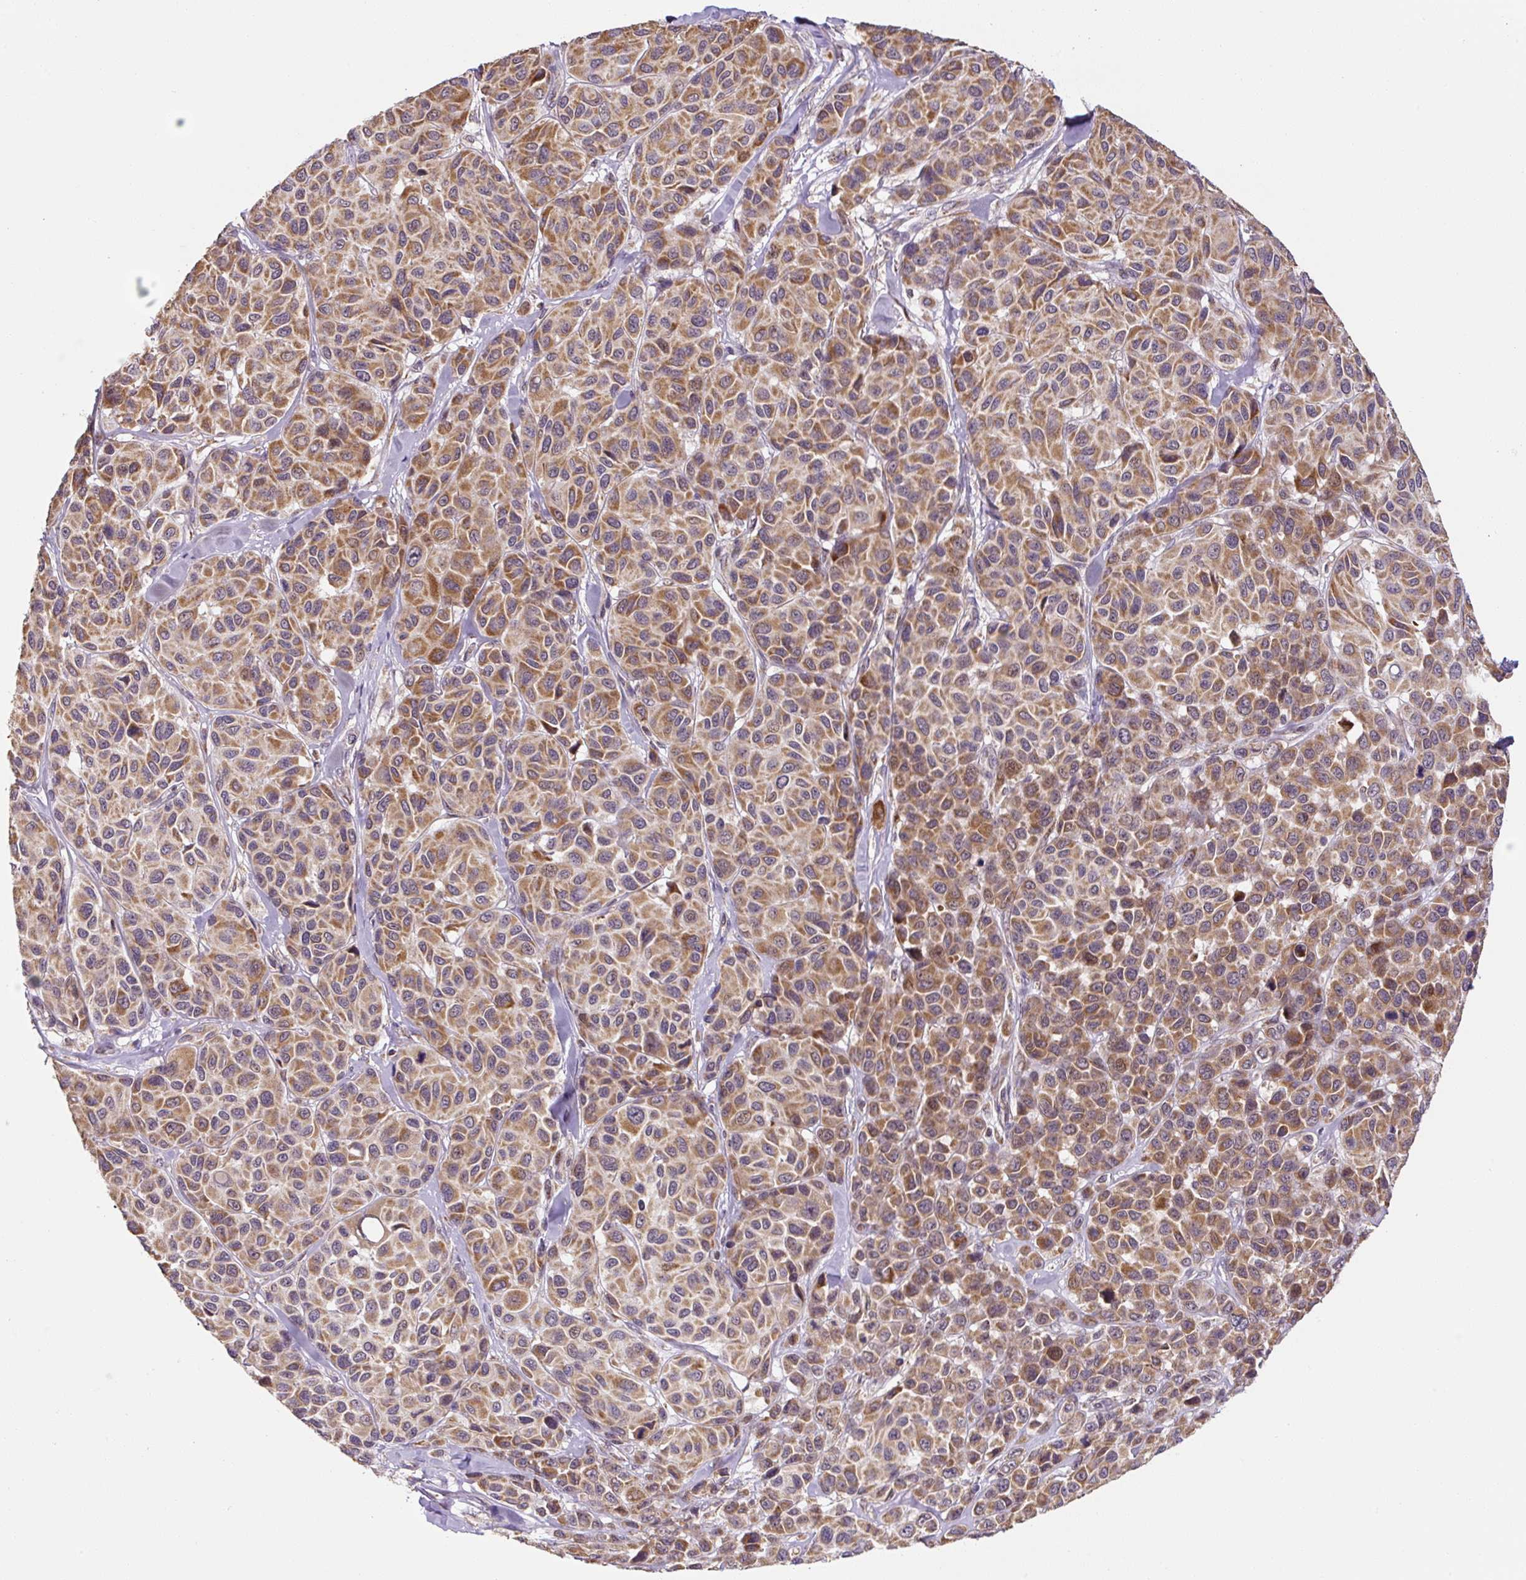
{"staining": {"intensity": "moderate", "quantity": ">75%", "location": "cytoplasmic/membranous"}, "tissue": "melanoma", "cell_type": "Tumor cells", "image_type": "cancer", "snomed": [{"axis": "morphology", "description": "Malignant melanoma, NOS"}, {"axis": "topography", "description": "Skin"}], "caption": "Protein staining by immunohistochemistry (IHC) displays moderate cytoplasmic/membranous staining in about >75% of tumor cells in melanoma.", "gene": "MFSD9", "patient": {"sex": "female", "age": 66}}